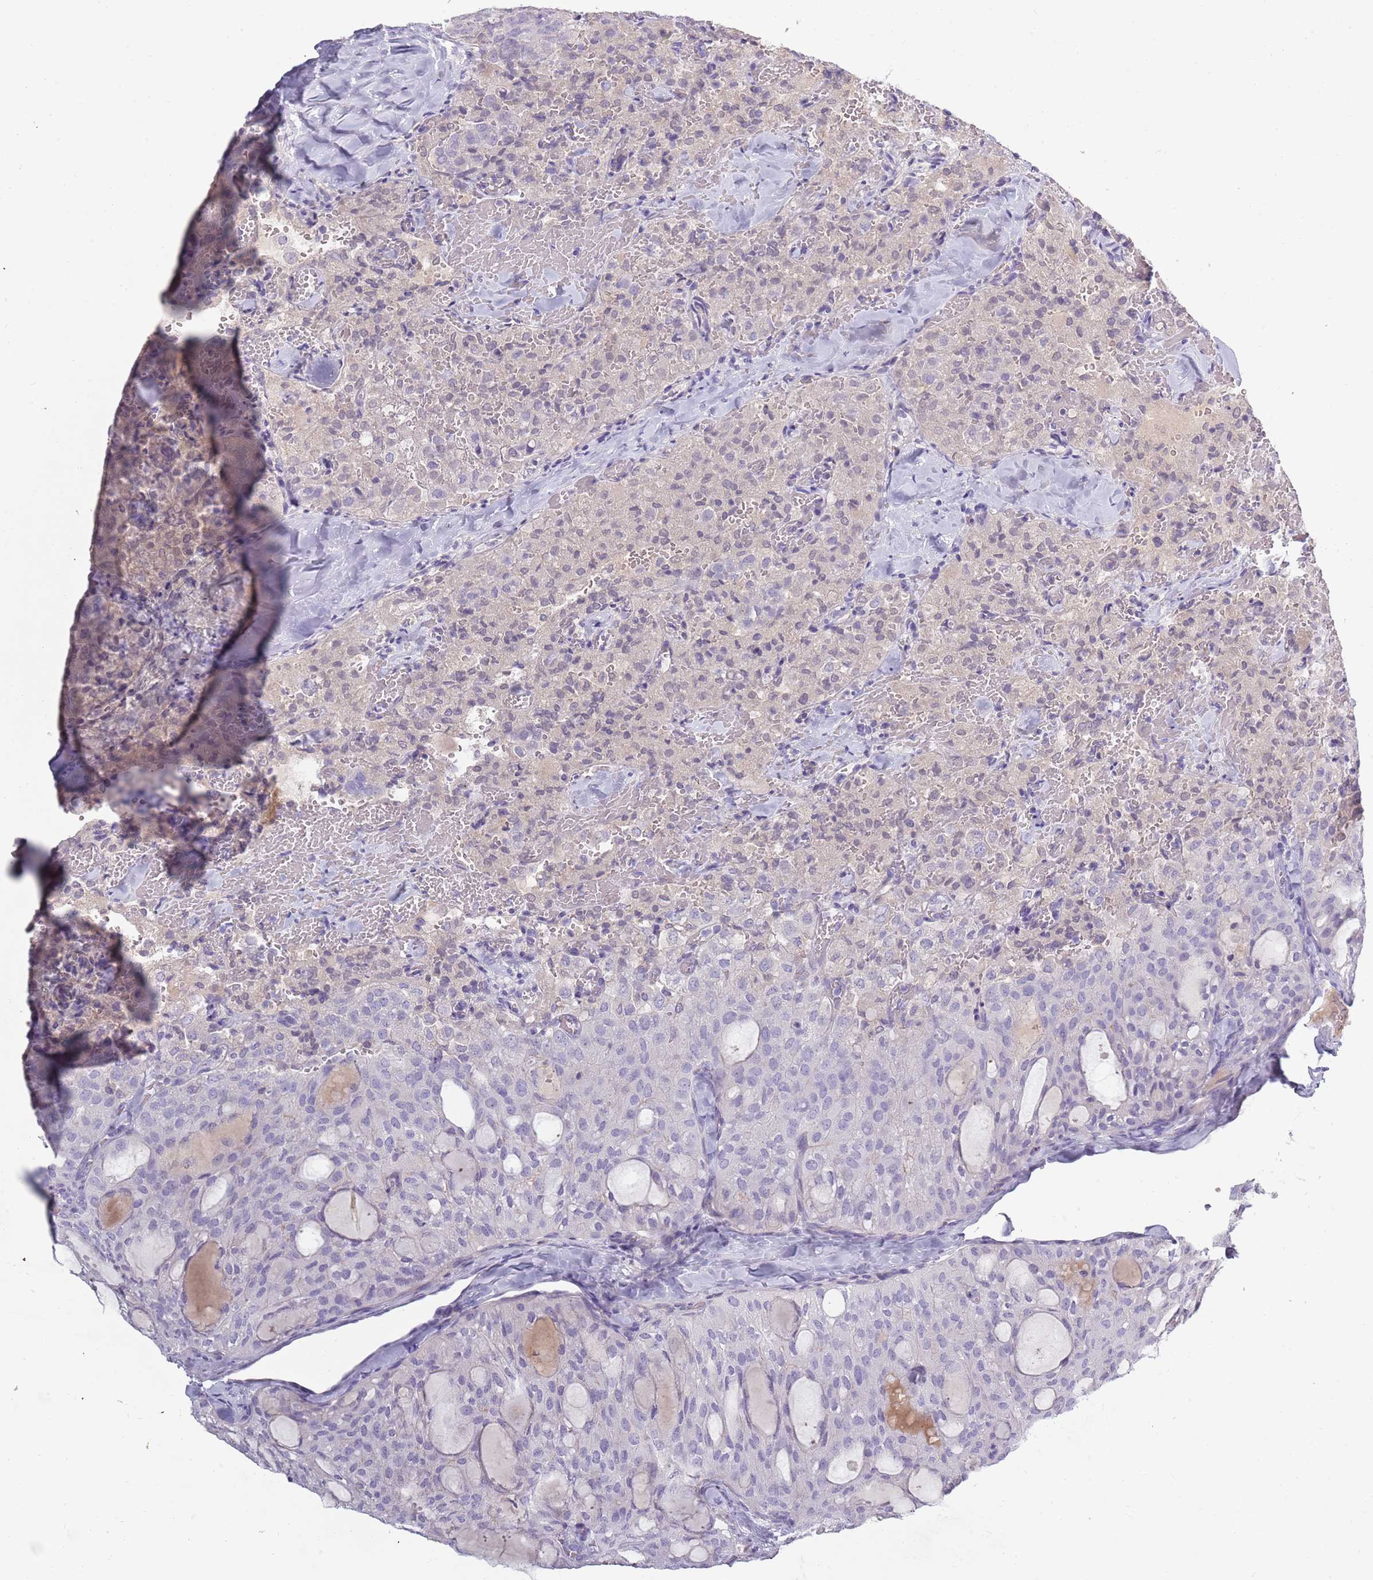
{"staining": {"intensity": "negative", "quantity": "none", "location": "none"}, "tissue": "thyroid cancer", "cell_type": "Tumor cells", "image_type": "cancer", "snomed": [{"axis": "morphology", "description": "Follicular adenoma carcinoma, NOS"}, {"axis": "topography", "description": "Thyroid gland"}], "caption": "A photomicrograph of thyroid cancer stained for a protein demonstrates no brown staining in tumor cells. (Immunohistochemistry, brightfield microscopy, high magnification).", "gene": "TNFRSF6B", "patient": {"sex": "male", "age": 75}}